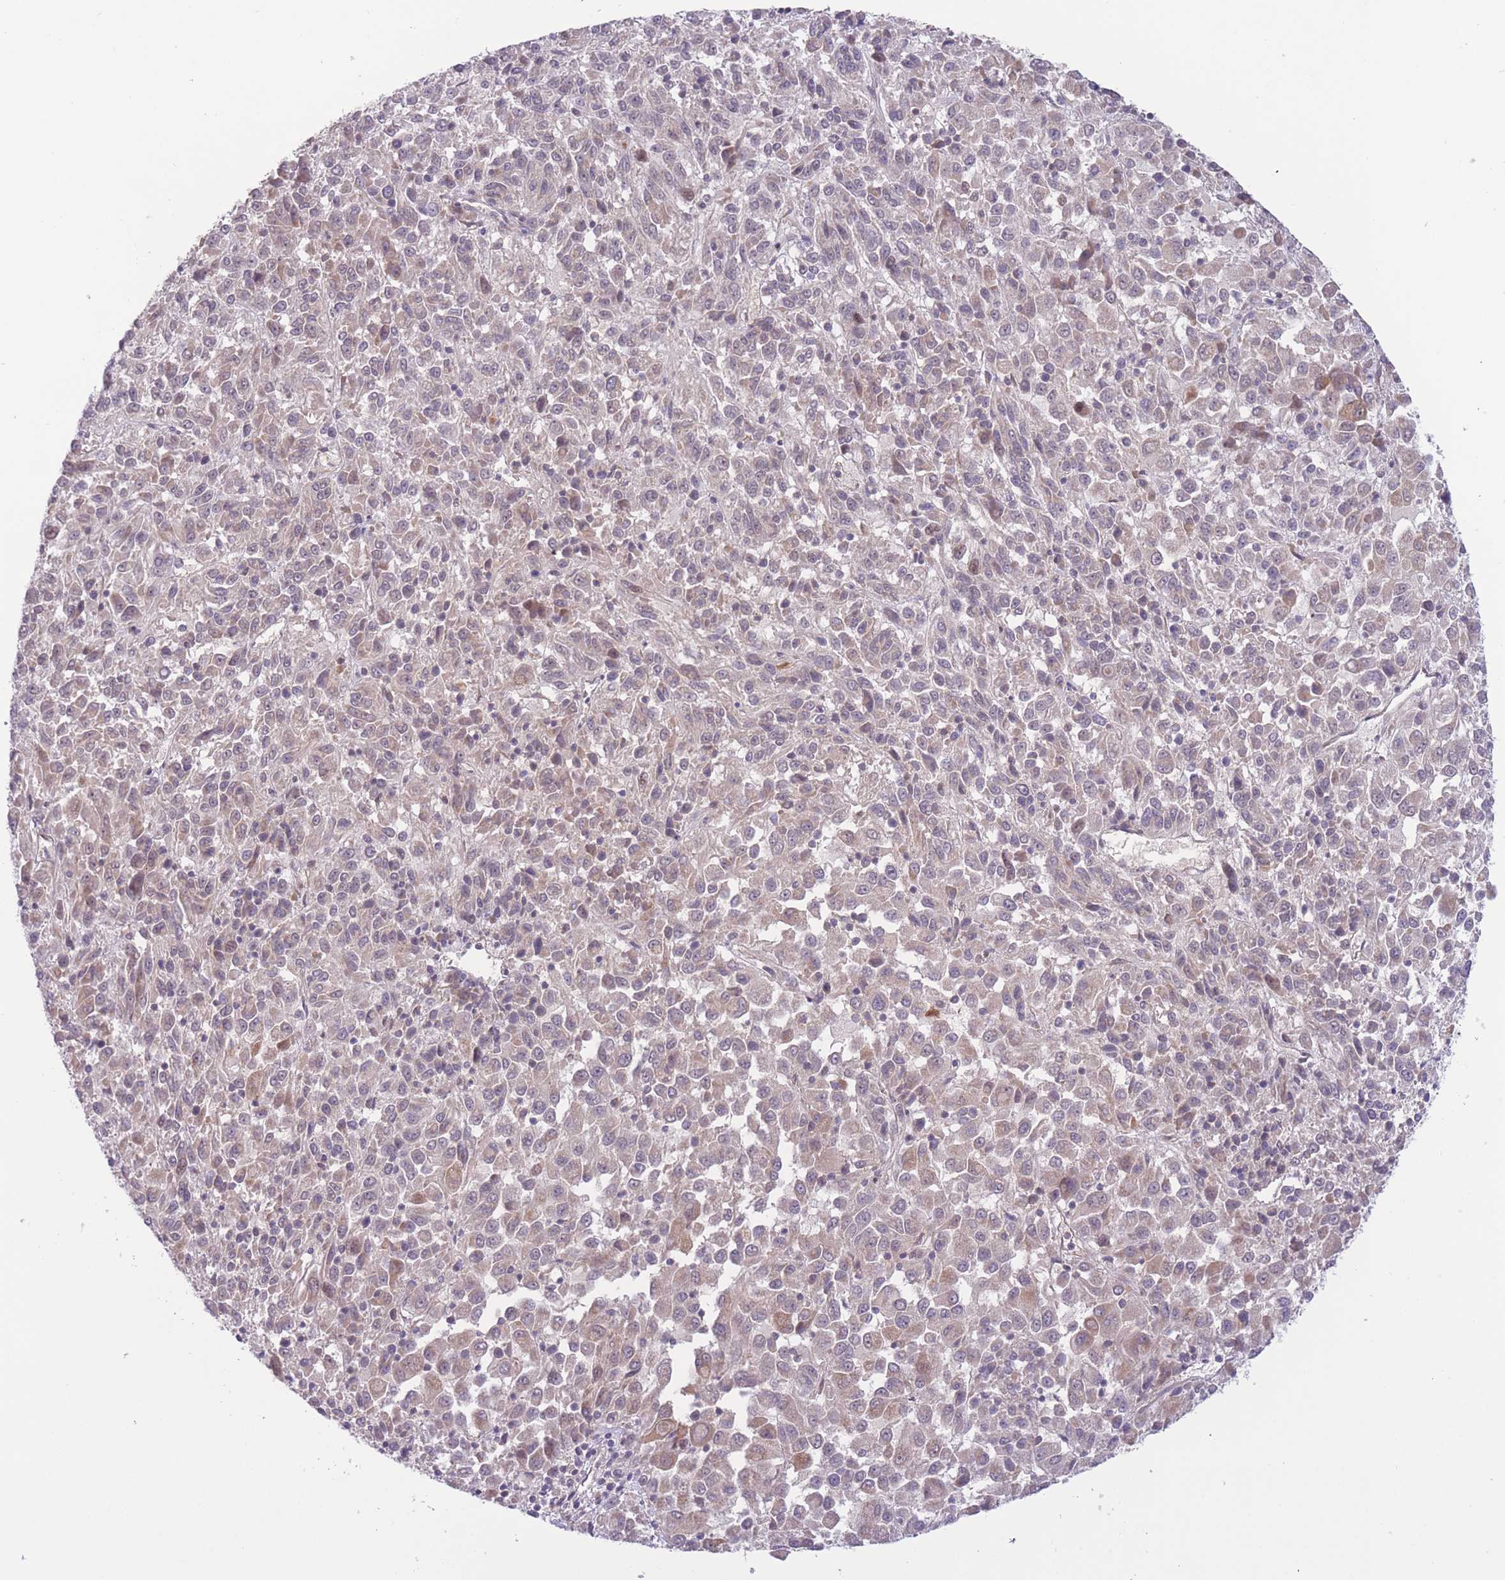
{"staining": {"intensity": "weak", "quantity": "<25%", "location": "cytoplasmic/membranous"}, "tissue": "melanoma", "cell_type": "Tumor cells", "image_type": "cancer", "snomed": [{"axis": "morphology", "description": "Malignant melanoma, Metastatic site"}, {"axis": "topography", "description": "Lung"}], "caption": "Image shows no significant protein positivity in tumor cells of melanoma.", "gene": "FUT5", "patient": {"sex": "male", "age": 64}}